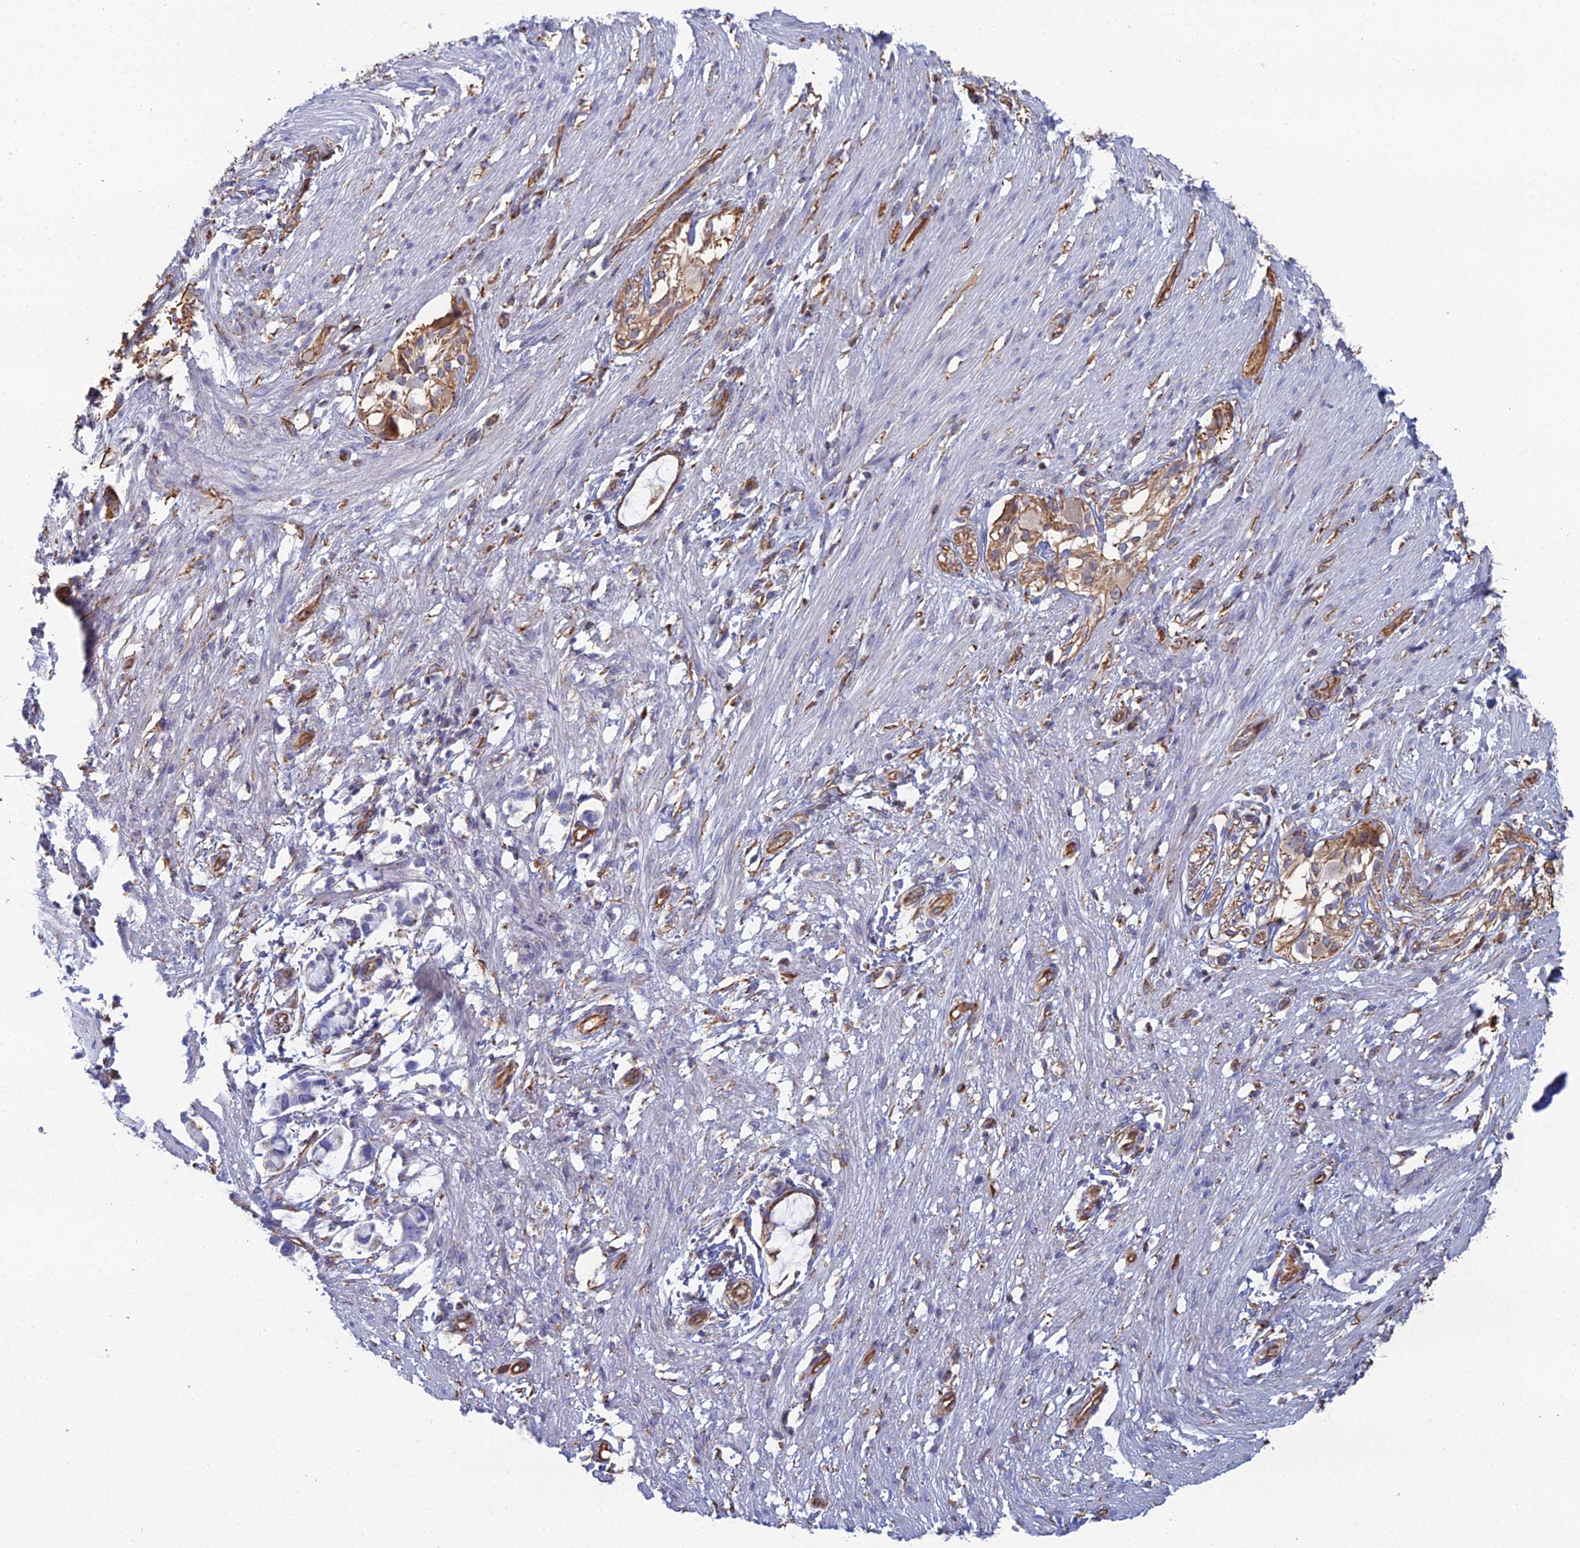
{"staining": {"intensity": "negative", "quantity": "none", "location": "none"}, "tissue": "smooth muscle", "cell_type": "Smooth muscle cells", "image_type": "normal", "snomed": [{"axis": "morphology", "description": "Normal tissue, NOS"}, {"axis": "morphology", "description": "Adenocarcinoma, NOS"}, {"axis": "topography", "description": "Colon"}, {"axis": "topography", "description": "Peripheral nerve tissue"}], "caption": "Smooth muscle cells show no significant positivity in unremarkable smooth muscle.", "gene": "CLVS2", "patient": {"sex": "male", "age": 14}}